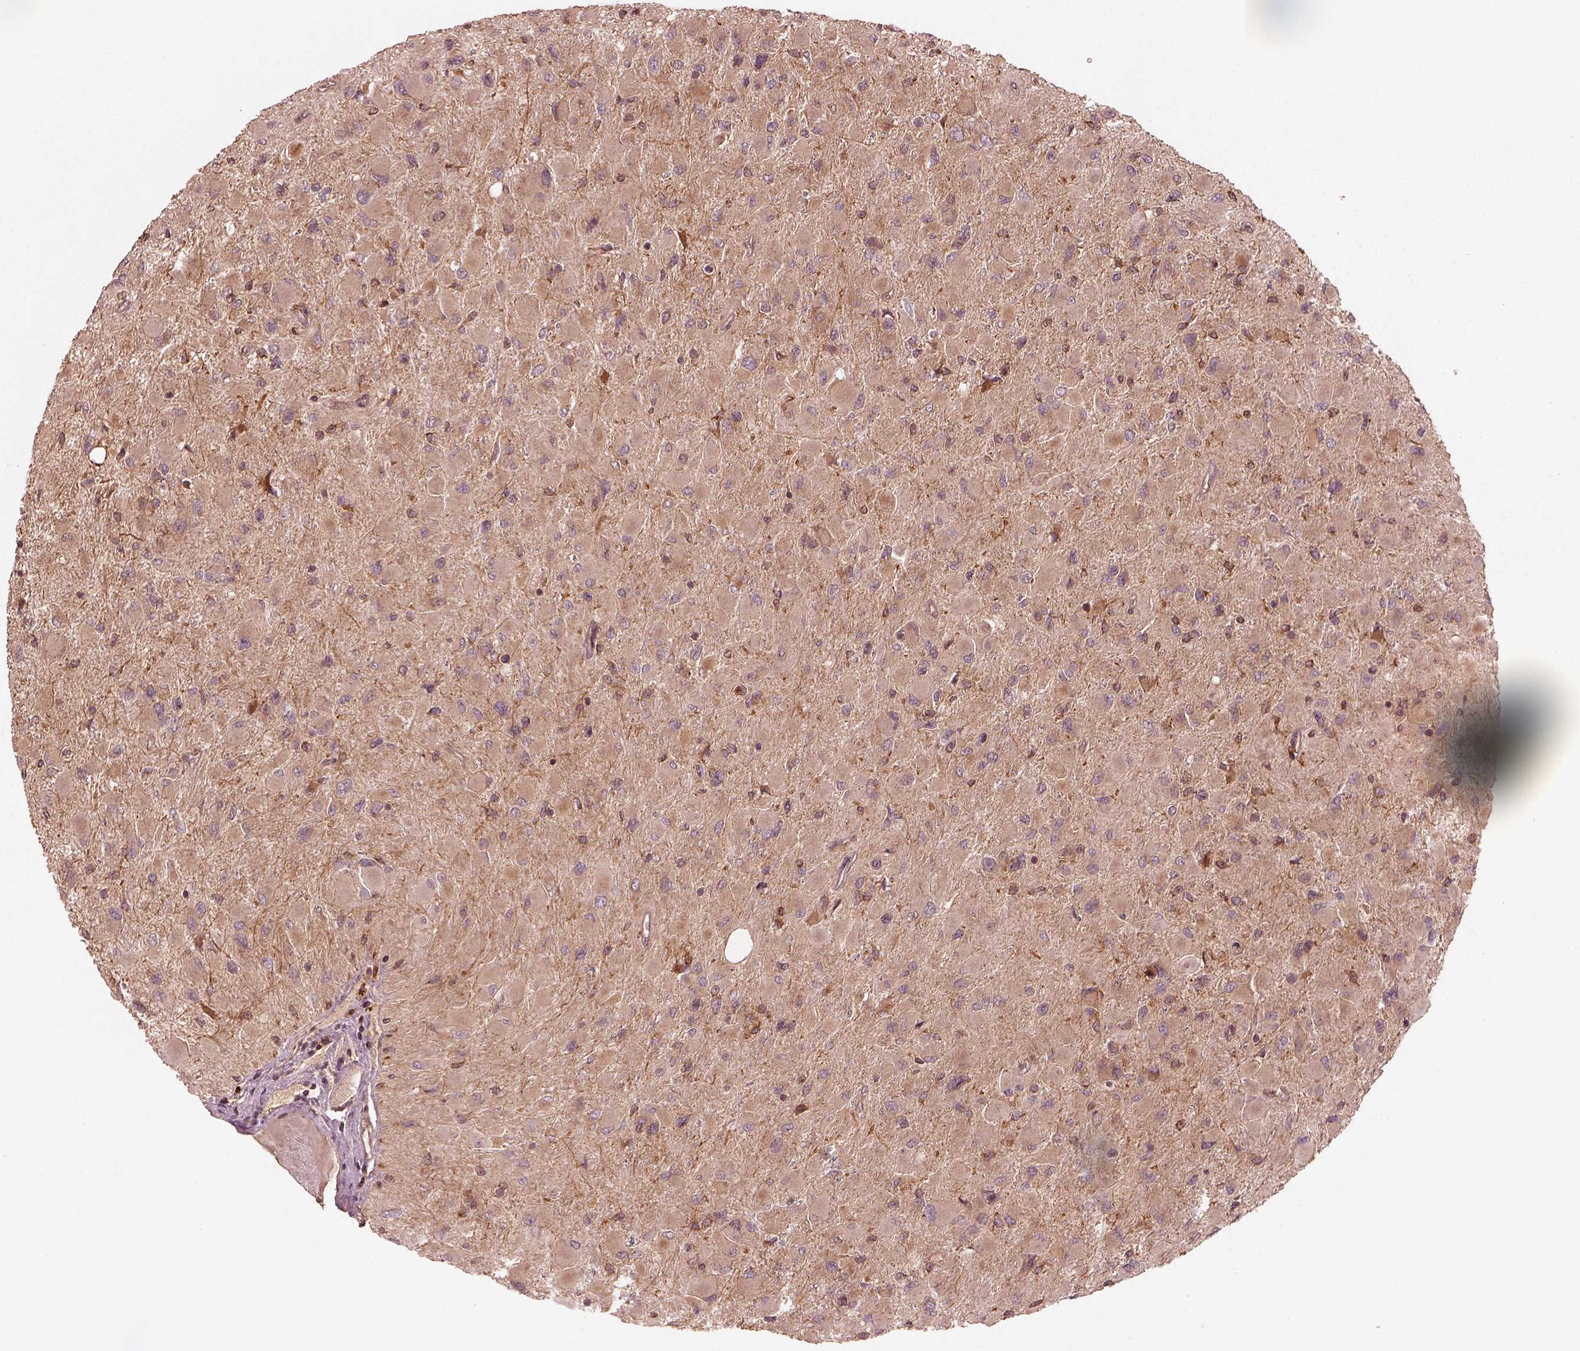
{"staining": {"intensity": "weak", "quantity": ">75%", "location": "cytoplasmic/membranous"}, "tissue": "glioma", "cell_type": "Tumor cells", "image_type": "cancer", "snomed": [{"axis": "morphology", "description": "Glioma, malignant, High grade"}, {"axis": "topography", "description": "Cerebral cortex"}], "caption": "The image displays staining of malignant glioma (high-grade), revealing weak cytoplasmic/membranous protein positivity (brown color) within tumor cells.", "gene": "PIK3R2", "patient": {"sex": "female", "age": 36}}